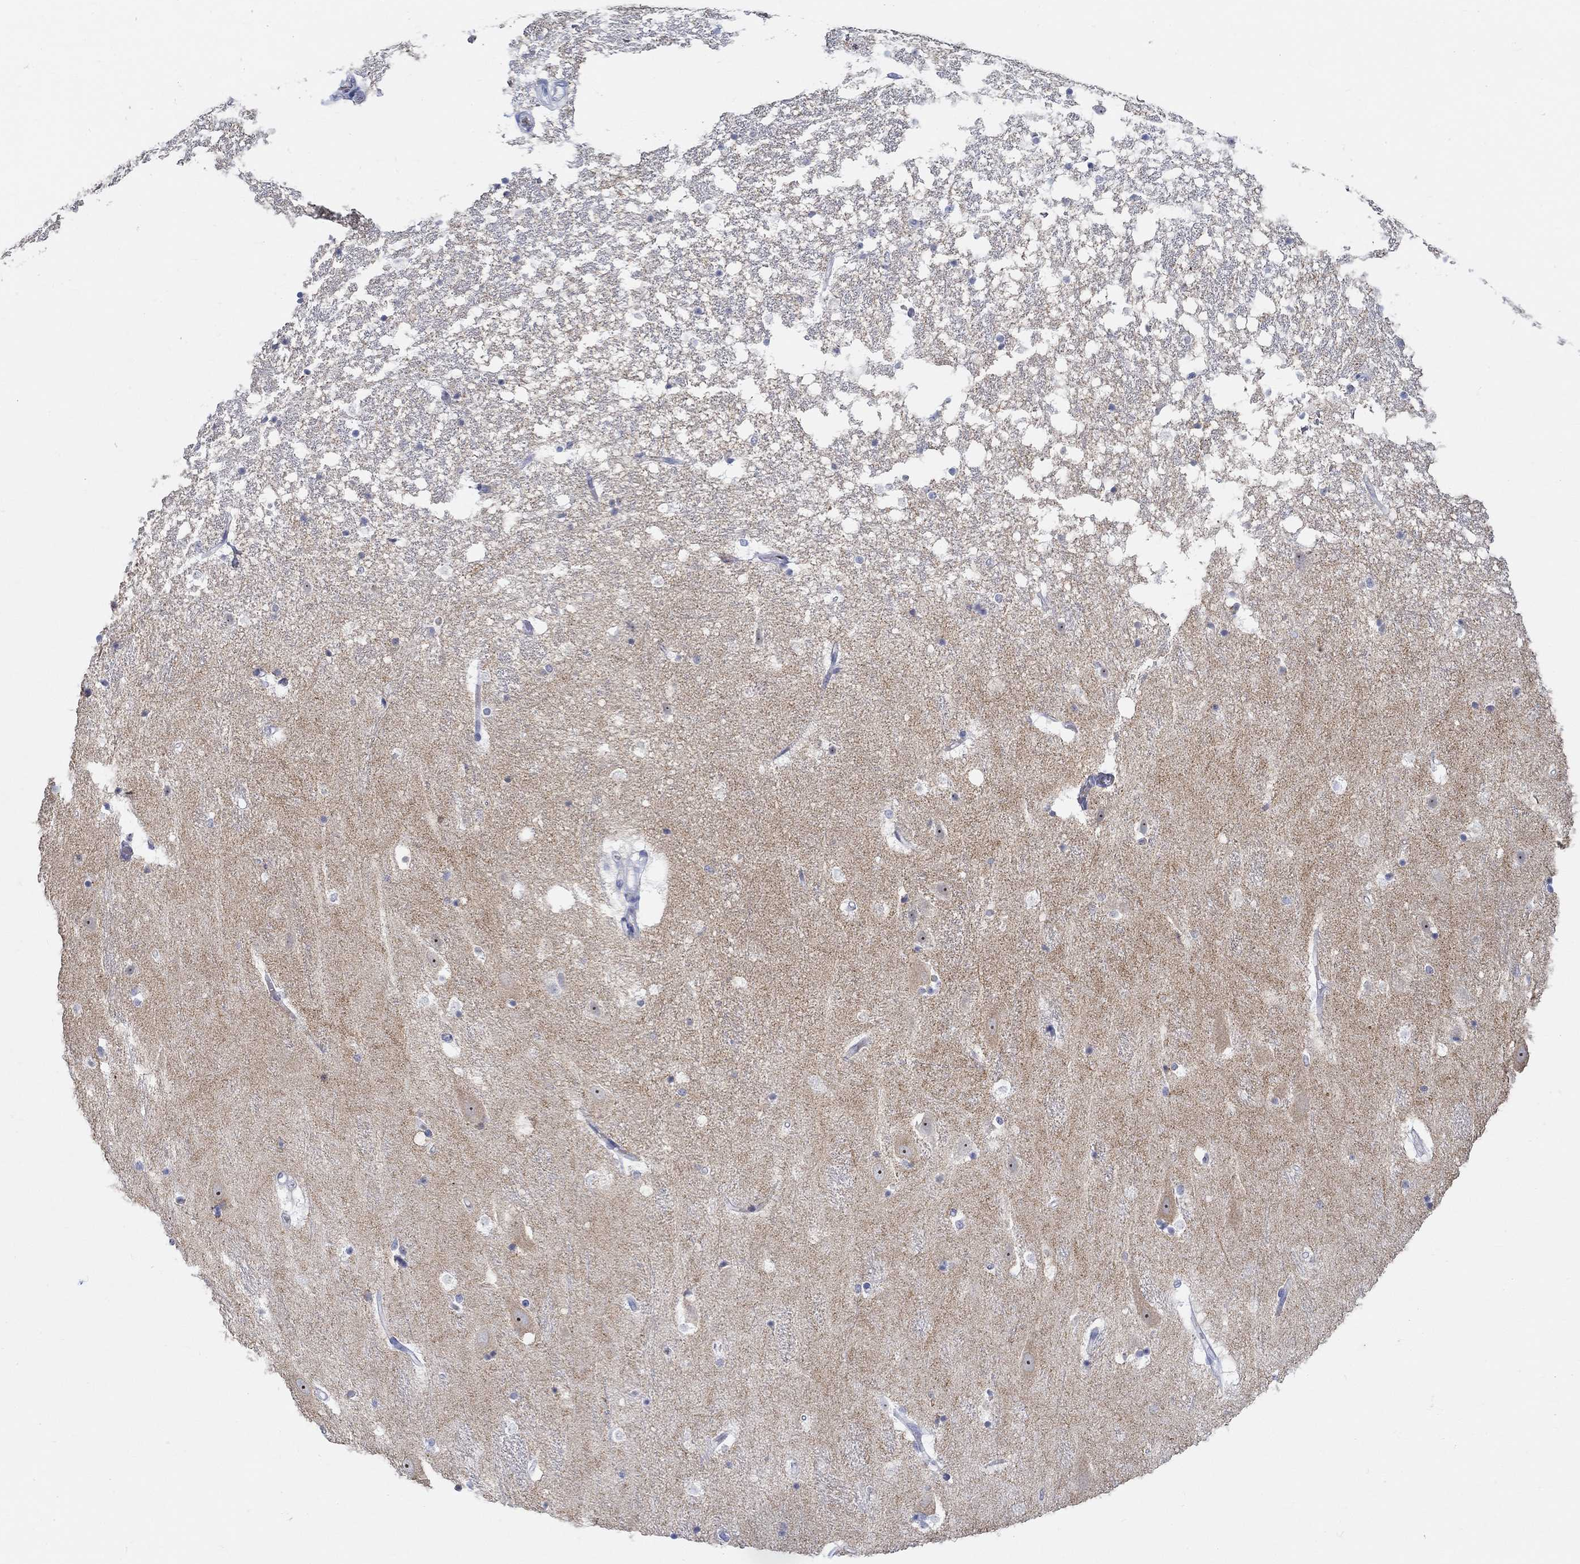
{"staining": {"intensity": "negative", "quantity": "none", "location": "none"}, "tissue": "hippocampus", "cell_type": "Glial cells", "image_type": "normal", "snomed": [{"axis": "morphology", "description": "Normal tissue, NOS"}, {"axis": "topography", "description": "Hippocampus"}], "caption": "Normal hippocampus was stained to show a protein in brown. There is no significant positivity in glial cells. Brightfield microscopy of immunohistochemistry stained with DAB (brown) and hematoxylin (blue), captured at high magnification.", "gene": "GRIA3", "patient": {"sex": "male", "age": 49}}